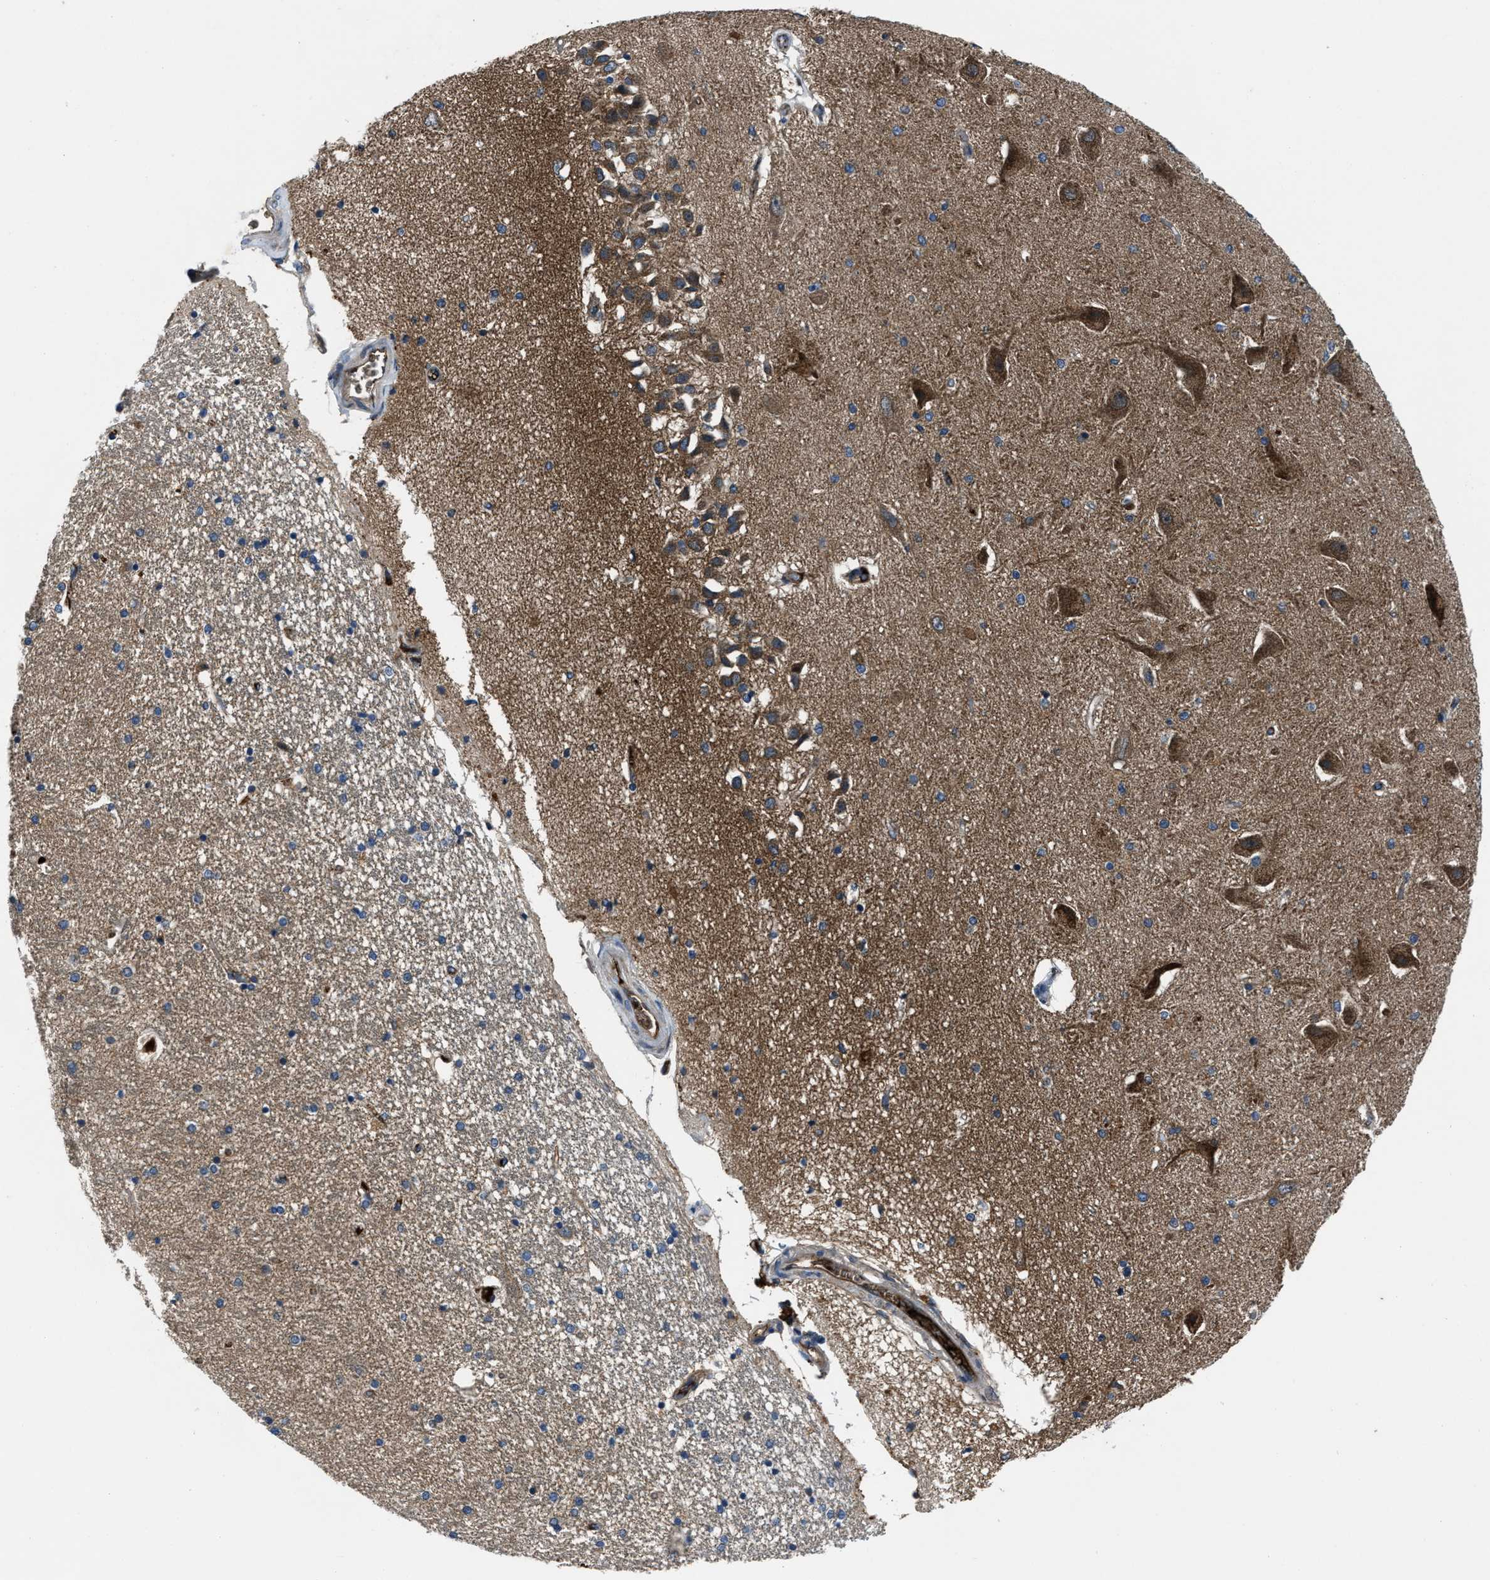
{"staining": {"intensity": "weak", "quantity": "<25%", "location": "cytoplasmic/membranous"}, "tissue": "hippocampus", "cell_type": "Glial cells", "image_type": "normal", "snomed": [{"axis": "morphology", "description": "Normal tissue, NOS"}, {"axis": "topography", "description": "Hippocampus"}], "caption": "A micrograph of human hippocampus is negative for staining in glial cells. Nuclei are stained in blue.", "gene": "ERC1", "patient": {"sex": "female", "age": 54}}